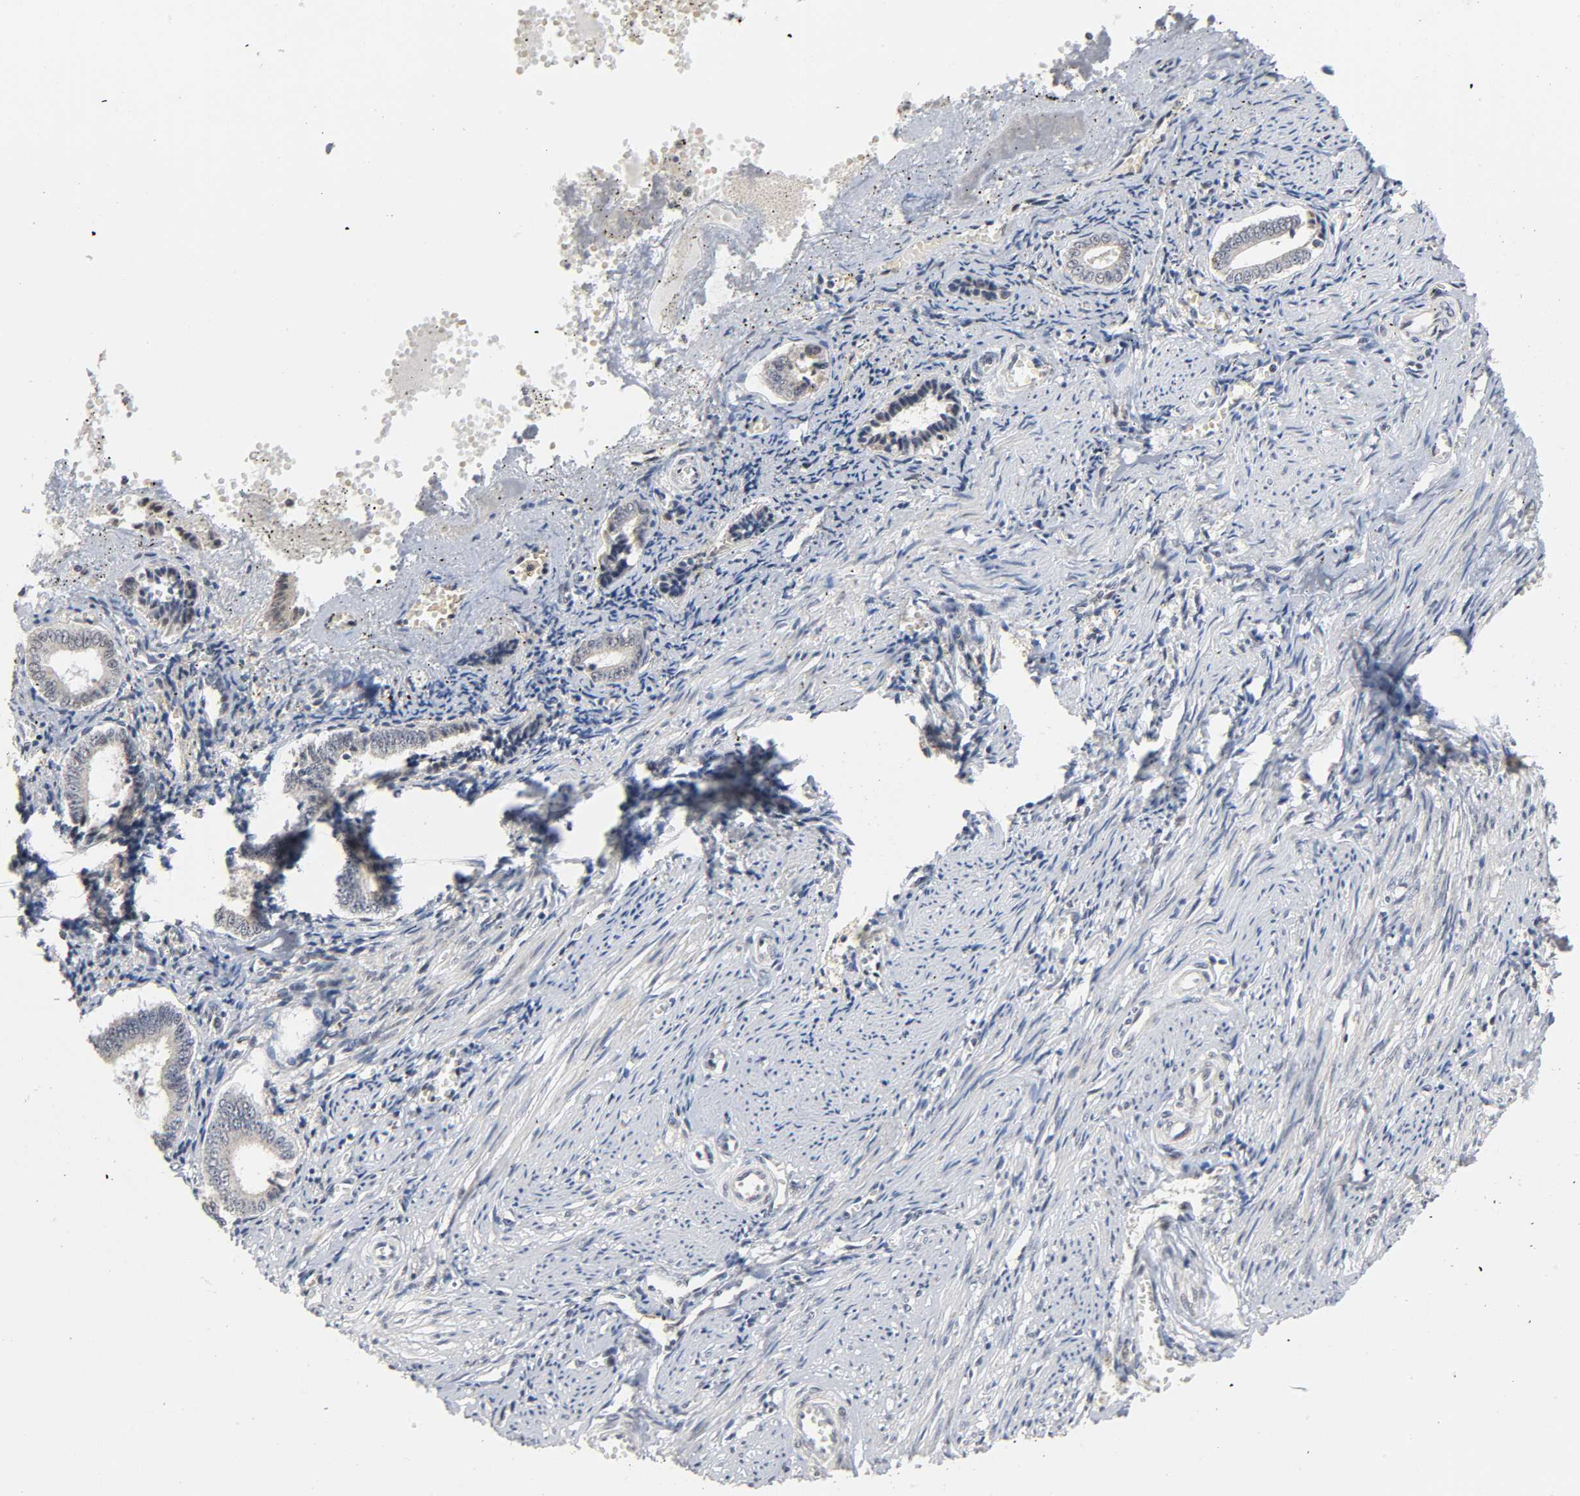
{"staining": {"intensity": "weak", "quantity": "<25%", "location": "nuclear"}, "tissue": "endometrium", "cell_type": "Cells in endometrial stroma", "image_type": "normal", "snomed": [{"axis": "morphology", "description": "Normal tissue, NOS"}, {"axis": "topography", "description": "Endometrium"}], "caption": "Histopathology image shows no significant protein staining in cells in endometrial stroma of unremarkable endometrium.", "gene": "KAT2B", "patient": {"sex": "female", "age": 42}}